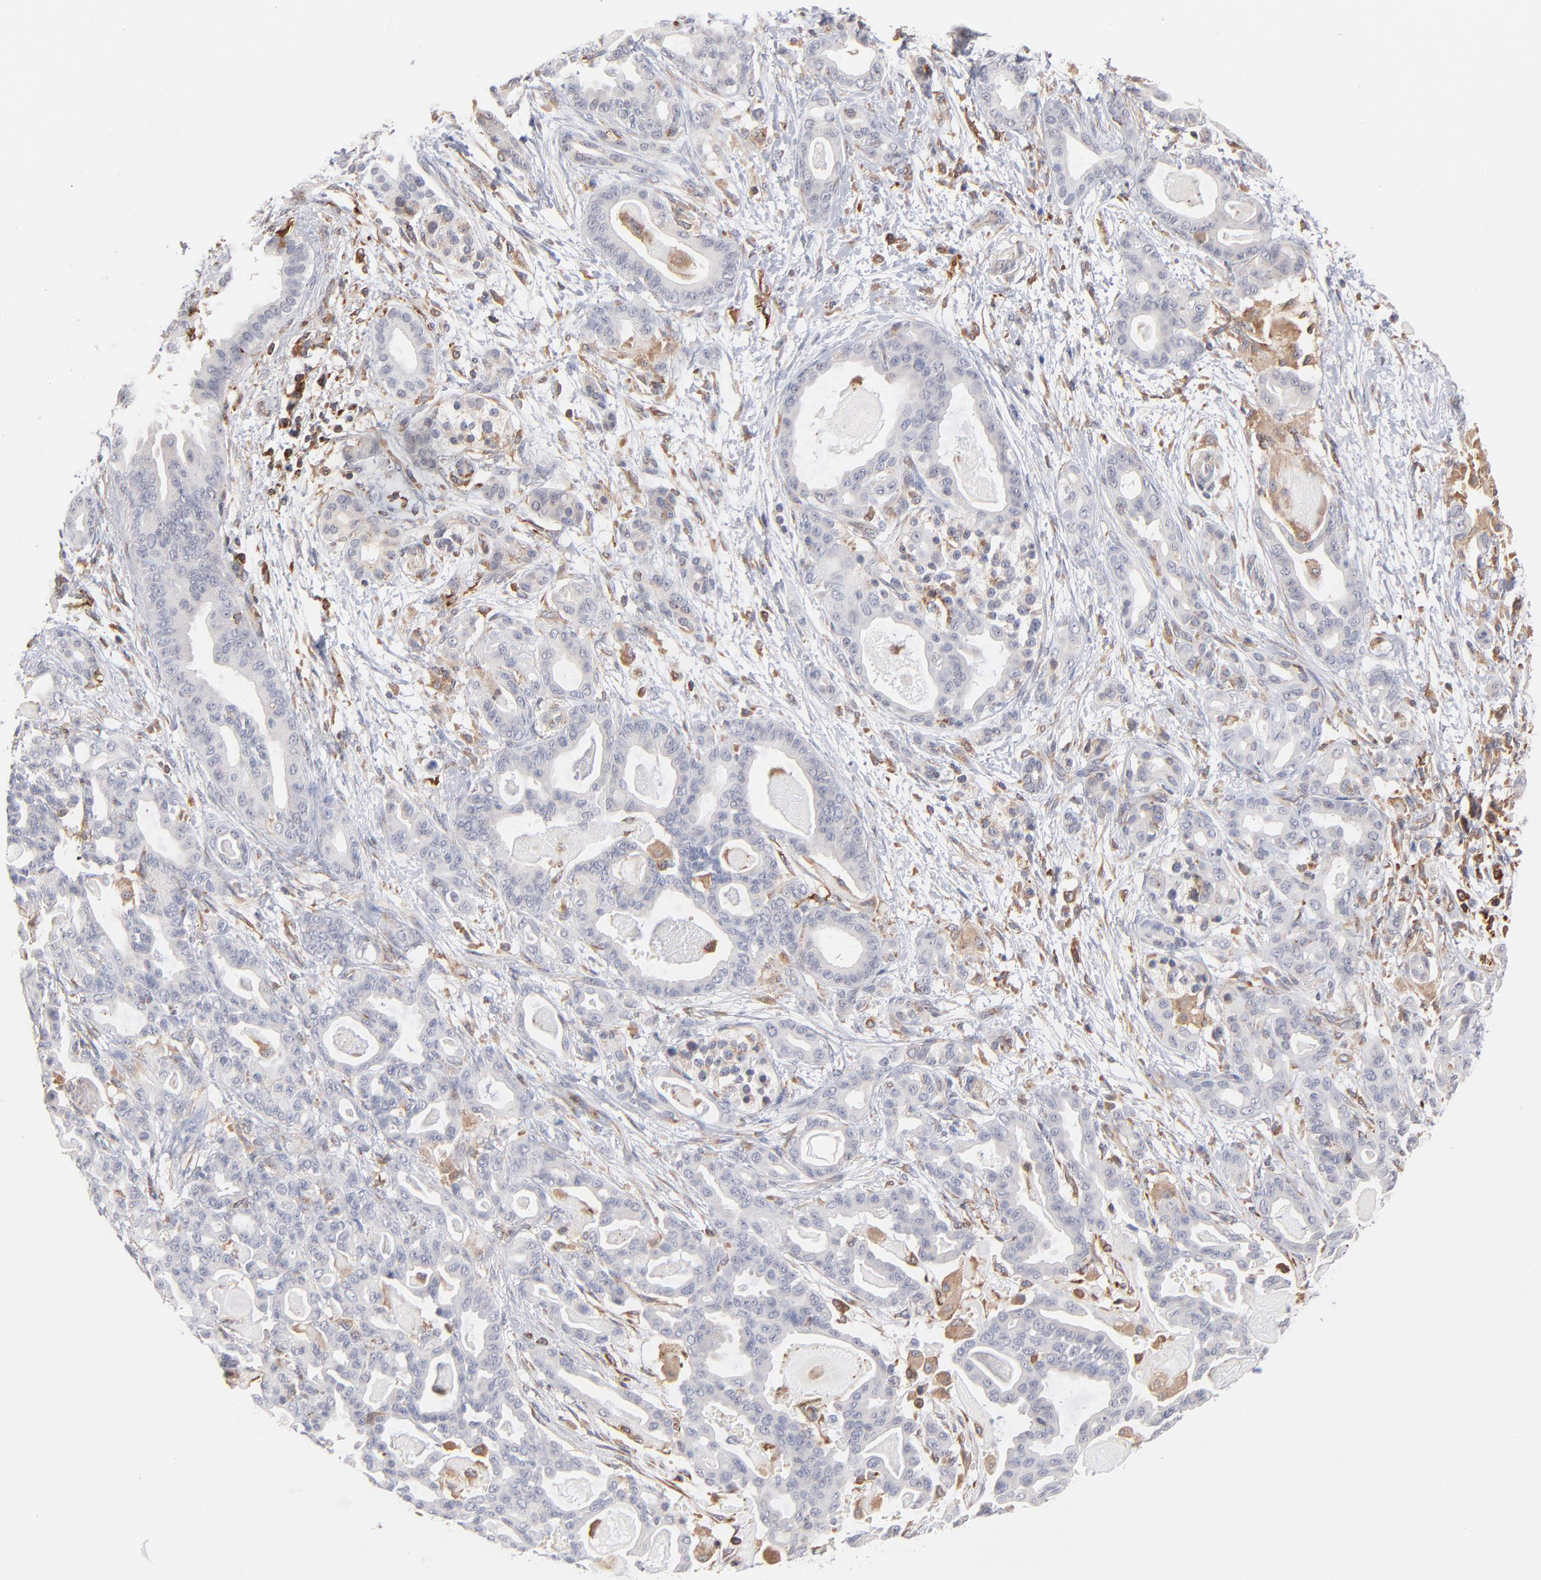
{"staining": {"intensity": "negative", "quantity": "none", "location": "none"}, "tissue": "pancreatic cancer", "cell_type": "Tumor cells", "image_type": "cancer", "snomed": [{"axis": "morphology", "description": "Adenocarcinoma, NOS"}, {"axis": "topography", "description": "Pancreas"}], "caption": "The immunohistochemistry (IHC) micrograph has no significant expression in tumor cells of pancreatic cancer tissue.", "gene": "WIPF1", "patient": {"sex": "male", "age": 63}}